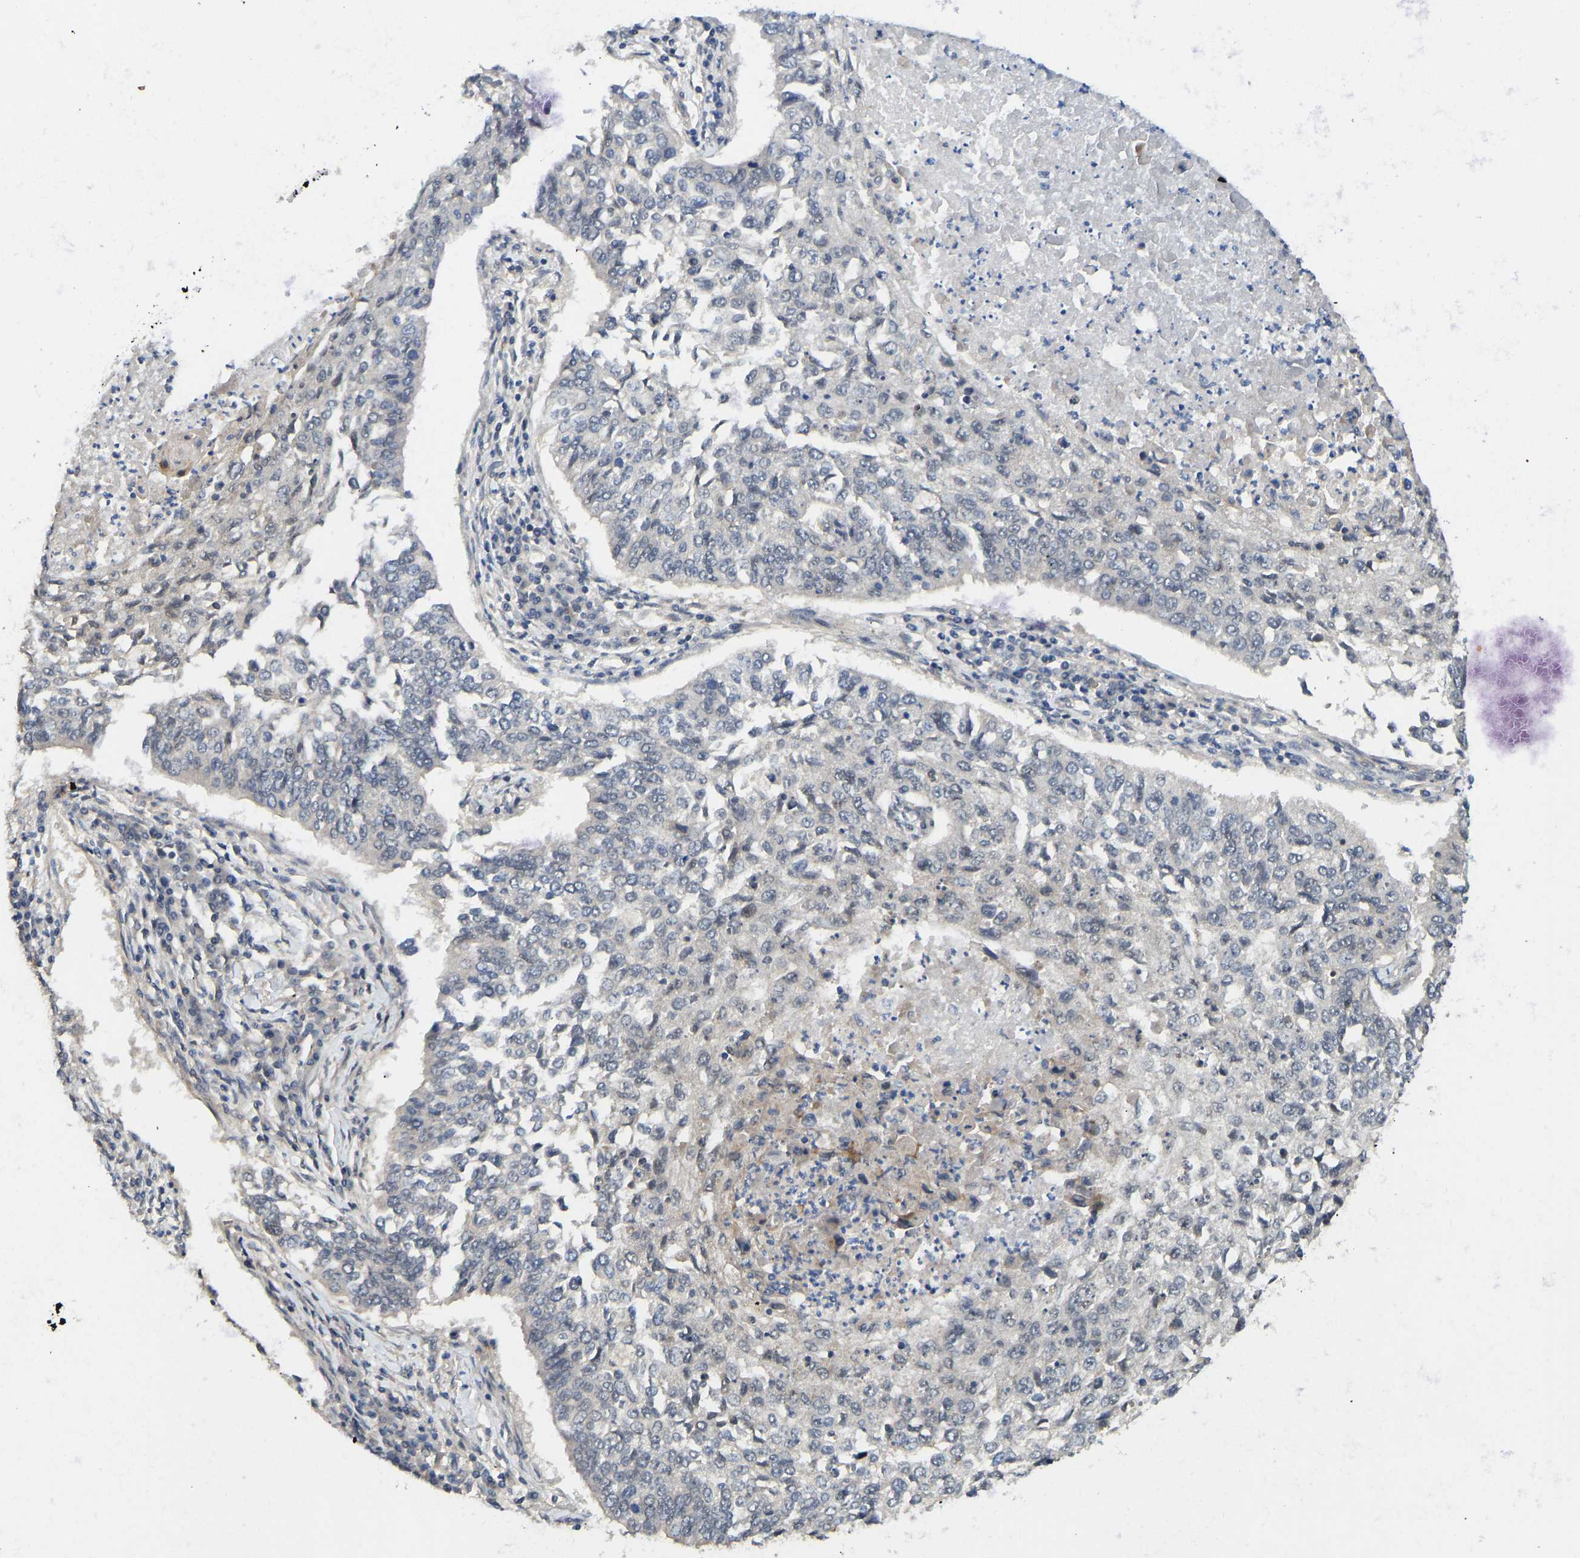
{"staining": {"intensity": "negative", "quantity": "none", "location": "none"}, "tissue": "lung cancer", "cell_type": "Tumor cells", "image_type": "cancer", "snomed": [{"axis": "morphology", "description": "Normal tissue, NOS"}, {"axis": "morphology", "description": "Squamous cell carcinoma, NOS"}, {"axis": "topography", "description": "Cartilage tissue"}, {"axis": "topography", "description": "Bronchus"}, {"axis": "topography", "description": "Lung"}], "caption": "Immunohistochemistry histopathology image of lung cancer stained for a protein (brown), which exhibits no expression in tumor cells. (IHC, brightfield microscopy, high magnification).", "gene": "NDRG3", "patient": {"sex": "female", "age": 49}}